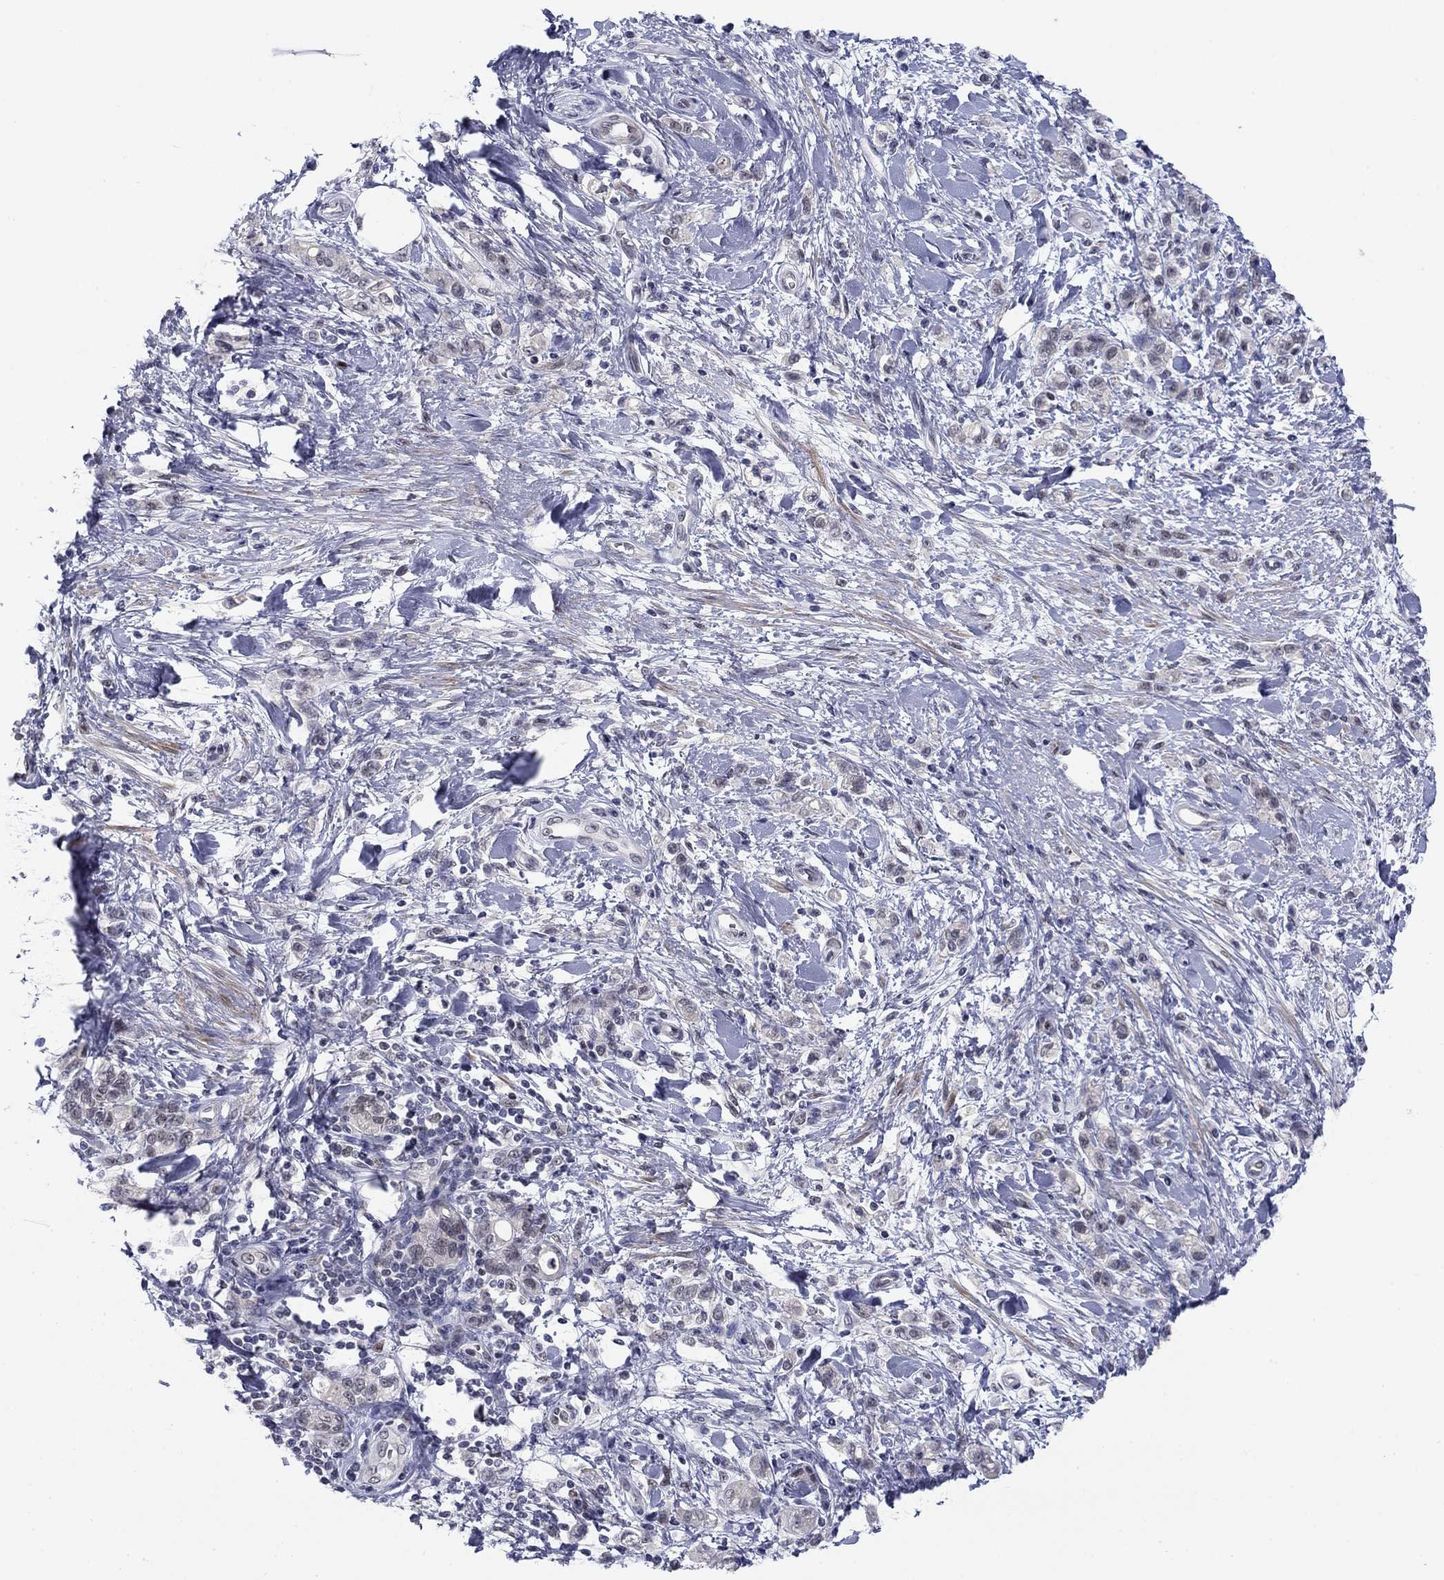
{"staining": {"intensity": "weak", "quantity": "25%-75%", "location": "nuclear"}, "tissue": "stomach cancer", "cell_type": "Tumor cells", "image_type": "cancer", "snomed": [{"axis": "morphology", "description": "Adenocarcinoma, NOS"}, {"axis": "topography", "description": "Stomach"}], "caption": "DAB immunohistochemical staining of human adenocarcinoma (stomach) exhibits weak nuclear protein staining in about 25%-75% of tumor cells.", "gene": "TIGD4", "patient": {"sex": "male", "age": 77}}